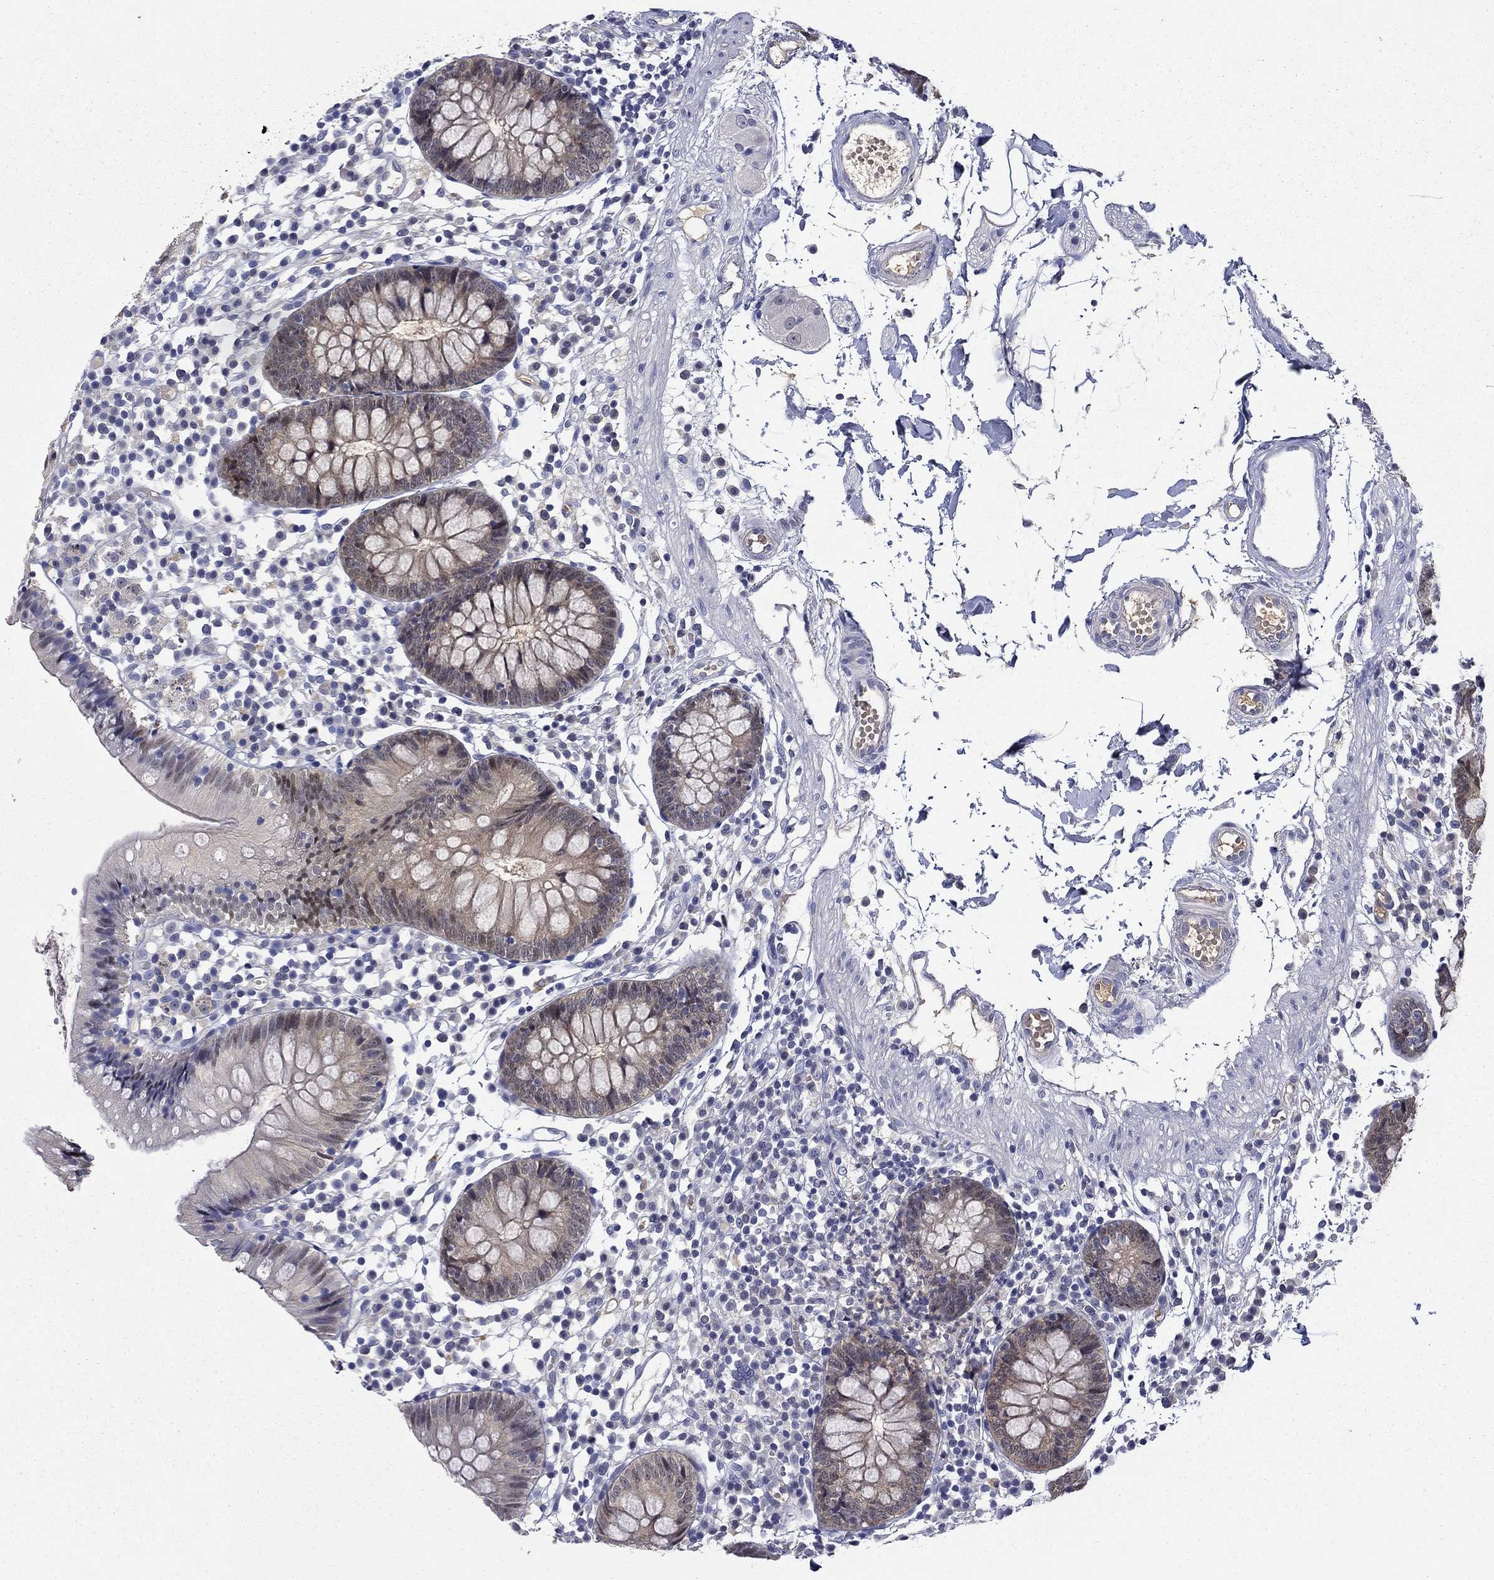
{"staining": {"intensity": "negative", "quantity": "none", "location": "none"}, "tissue": "colon", "cell_type": "Endothelial cells", "image_type": "normal", "snomed": [{"axis": "morphology", "description": "Normal tissue, NOS"}, {"axis": "topography", "description": "Rectum"}], "caption": "Protein analysis of normal colon demonstrates no significant staining in endothelial cells.", "gene": "DDTL", "patient": {"sex": "male", "age": 70}}